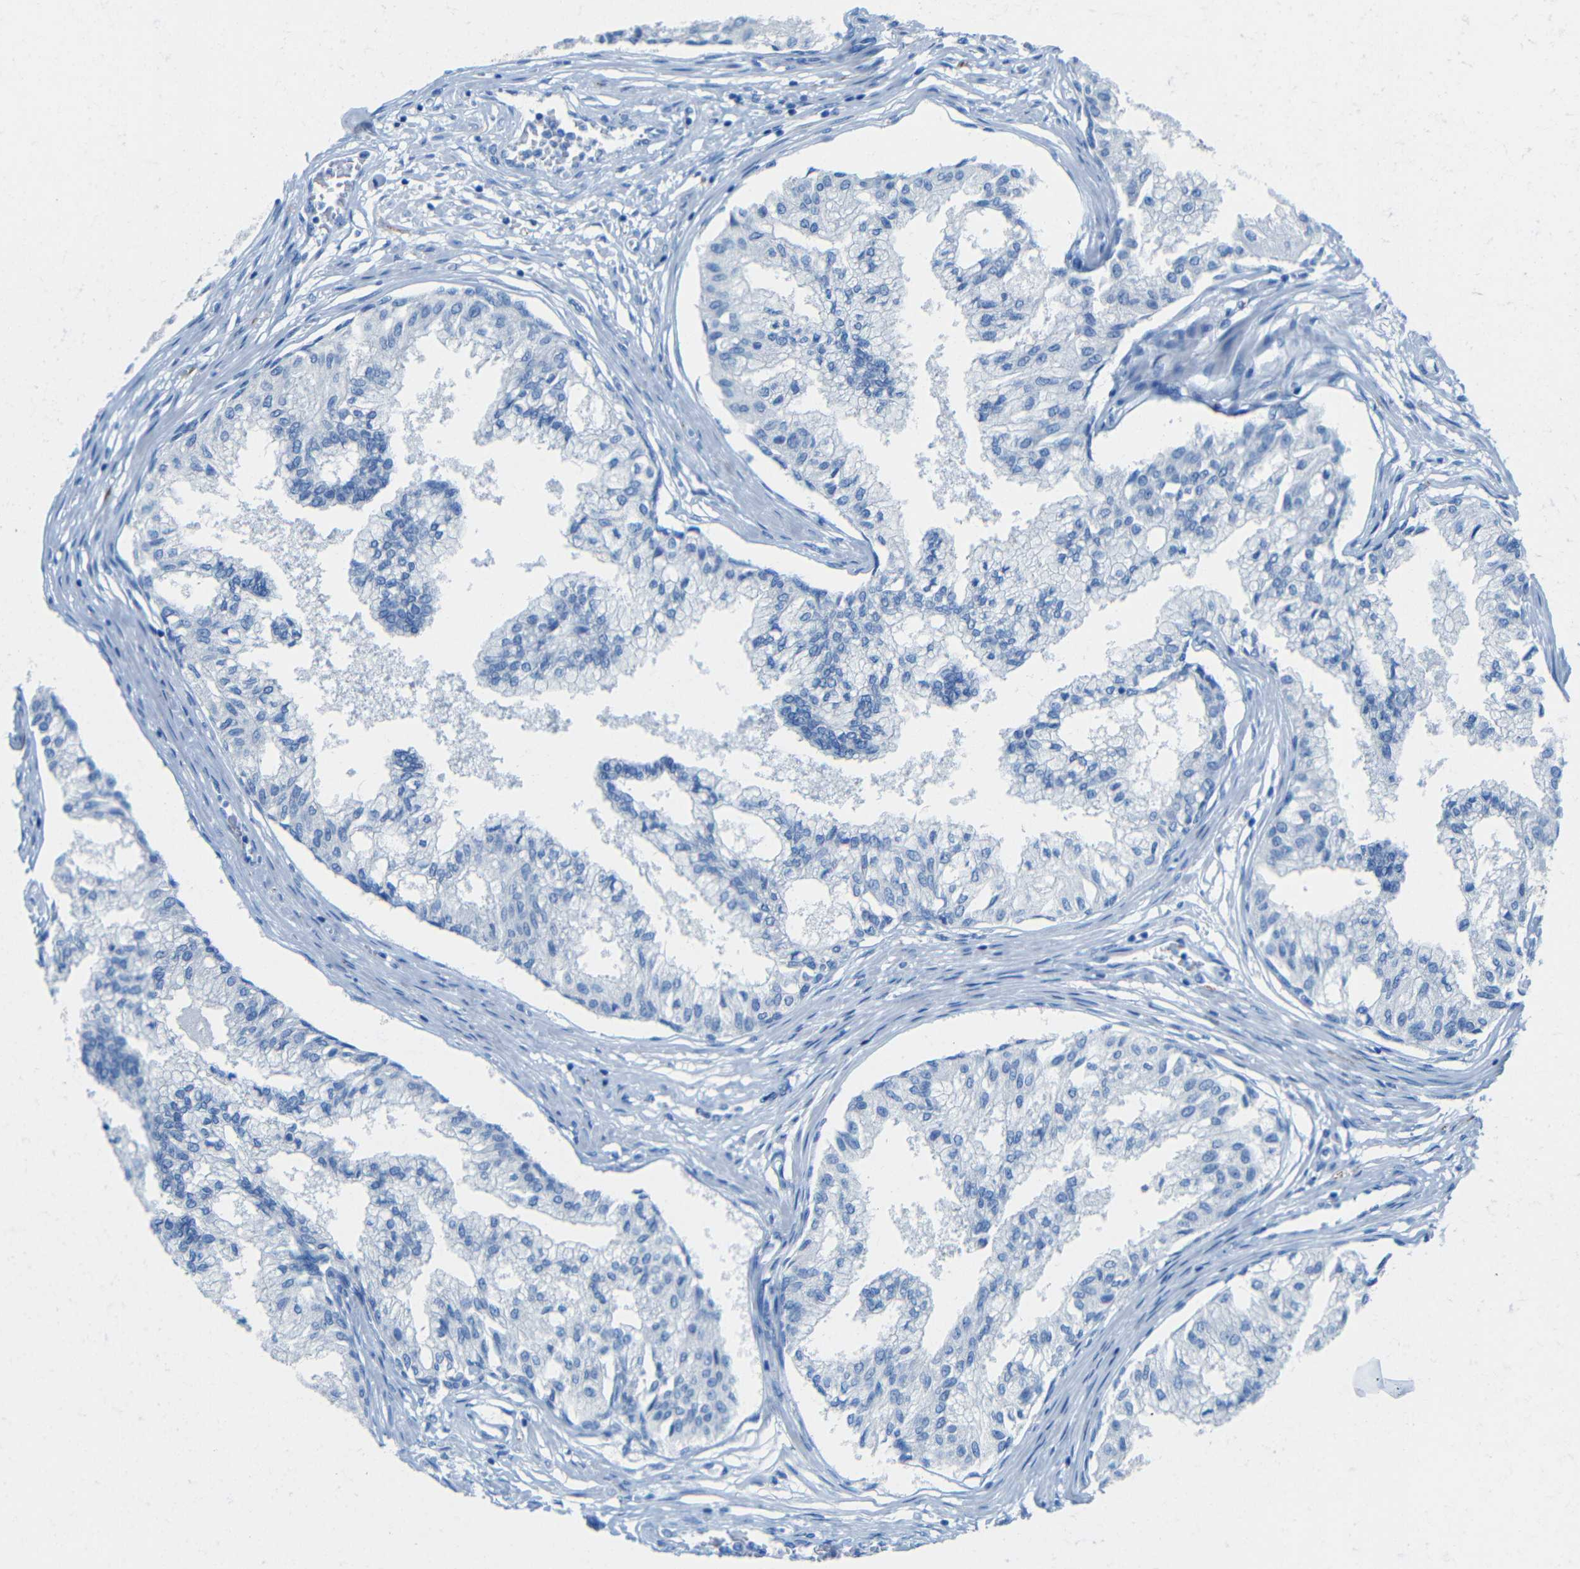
{"staining": {"intensity": "strong", "quantity": "25%-75%", "location": "cytoplasmic/membranous"}, "tissue": "prostate", "cell_type": "Glandular cells", "image_type": "normal", "snomed": [{"axis": "morphology", "description": "Normal tissue, NOS"}, {"axis": "topography", "description": "Prostate"}, {"axis": "topography", "description": "Seminal veicle"}], "caption": "DAB immunohistochemical staining of unremarkable human prostate displays strong cytoplasmic/membranous protein positivity in approximately 25%-75% of glandular cells. The staining is performed using DAB brown chromogen to label protein expression. The nuclei are counter-stained blue using hematoxylin.", "gene": "TUBB4B", "patient": {"sex": "male", "age": 60}}